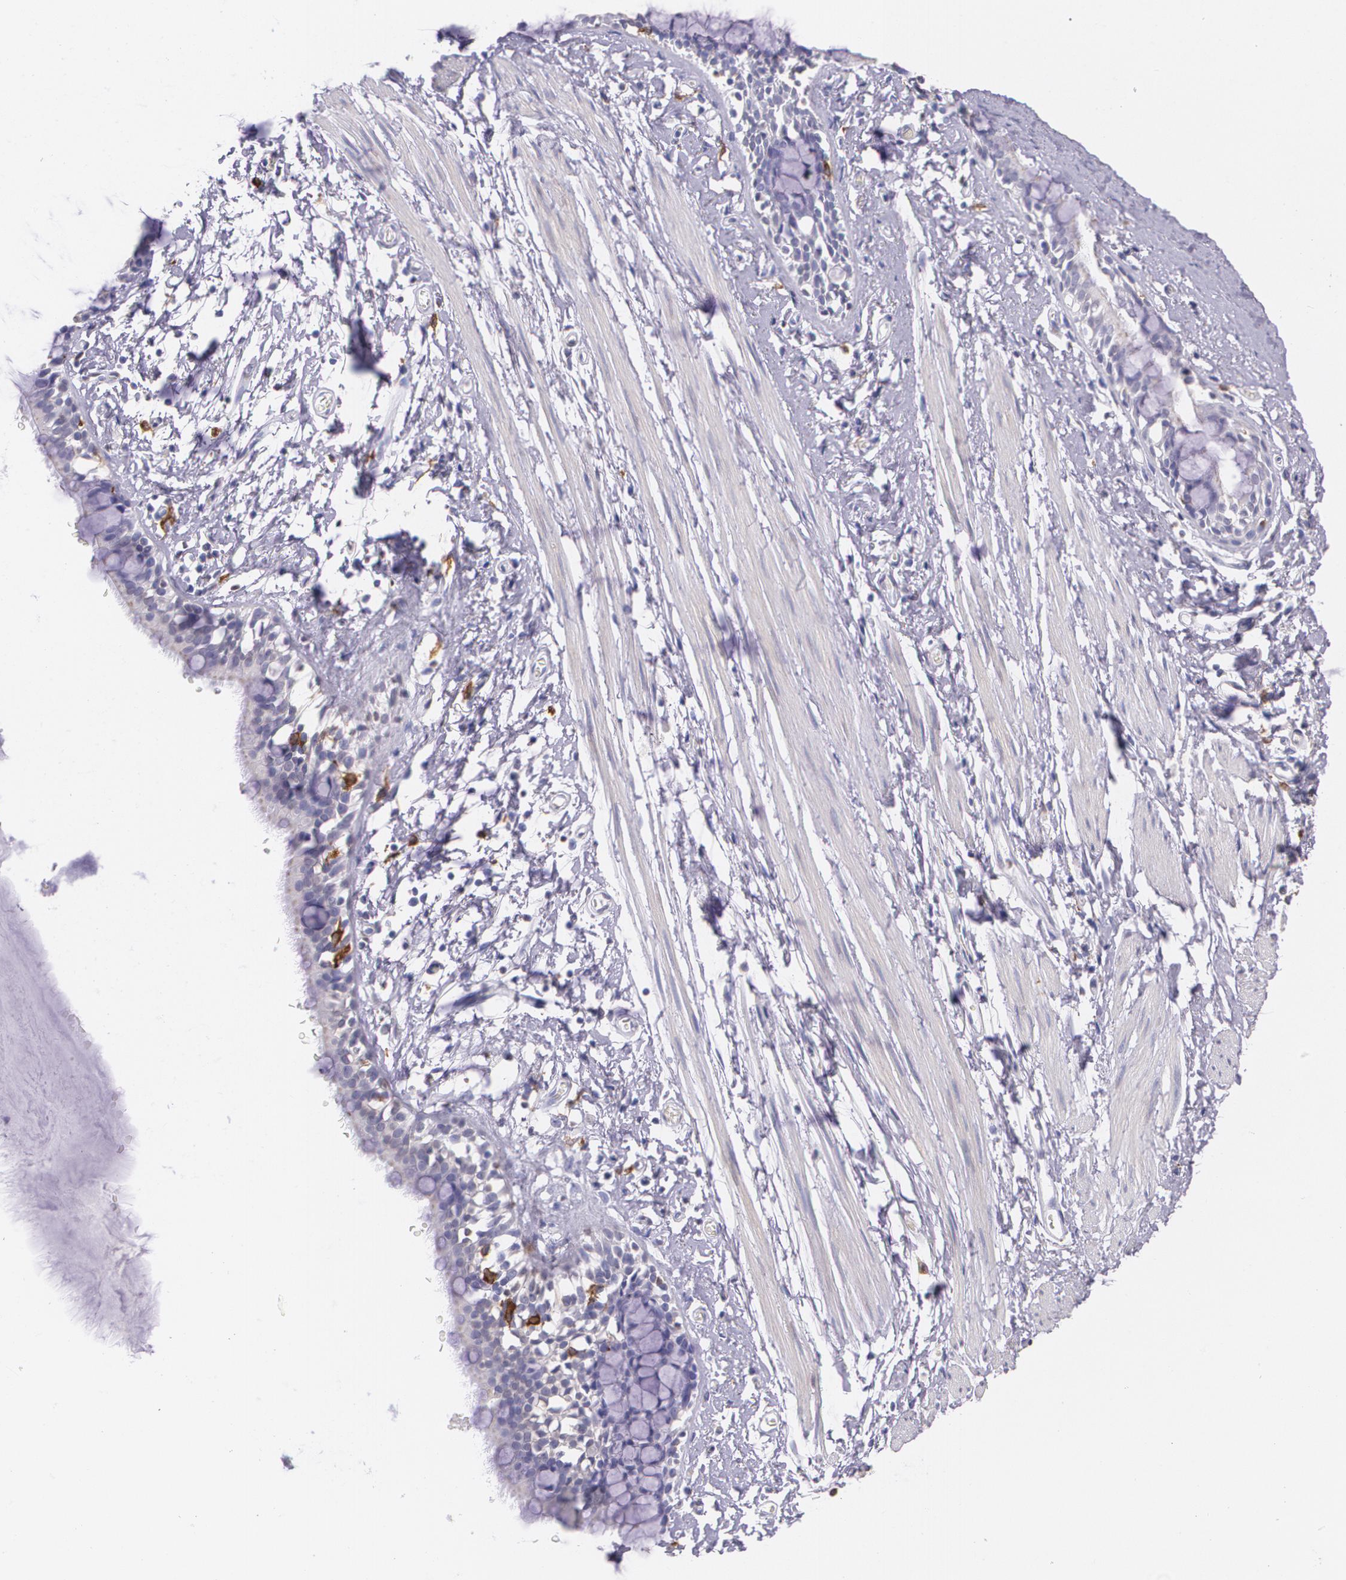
{"staining": {"intensity": "negative", "quantity": "none", "location": "none"}, "tissue": "bronchus", "cell_type": "Respiratory epithelial cells", "image_type": "normal", "snomed": [{"axis": "morphology", "description": "Normal tissue, NOS"}, {"axis": "topography", "description": "Lymph node of abdomen"}, {"axis": "topography", "description": "Lymph node of pelvis"}], "caption": "DAB (3,3'-diaminobenzidine) immunohistochemical staining of benign human bronchus demonstrates no significant expression in respiratory epithelial cells.", "gene": "RTN1", "patient": {"sex": "female", "age": 65}}